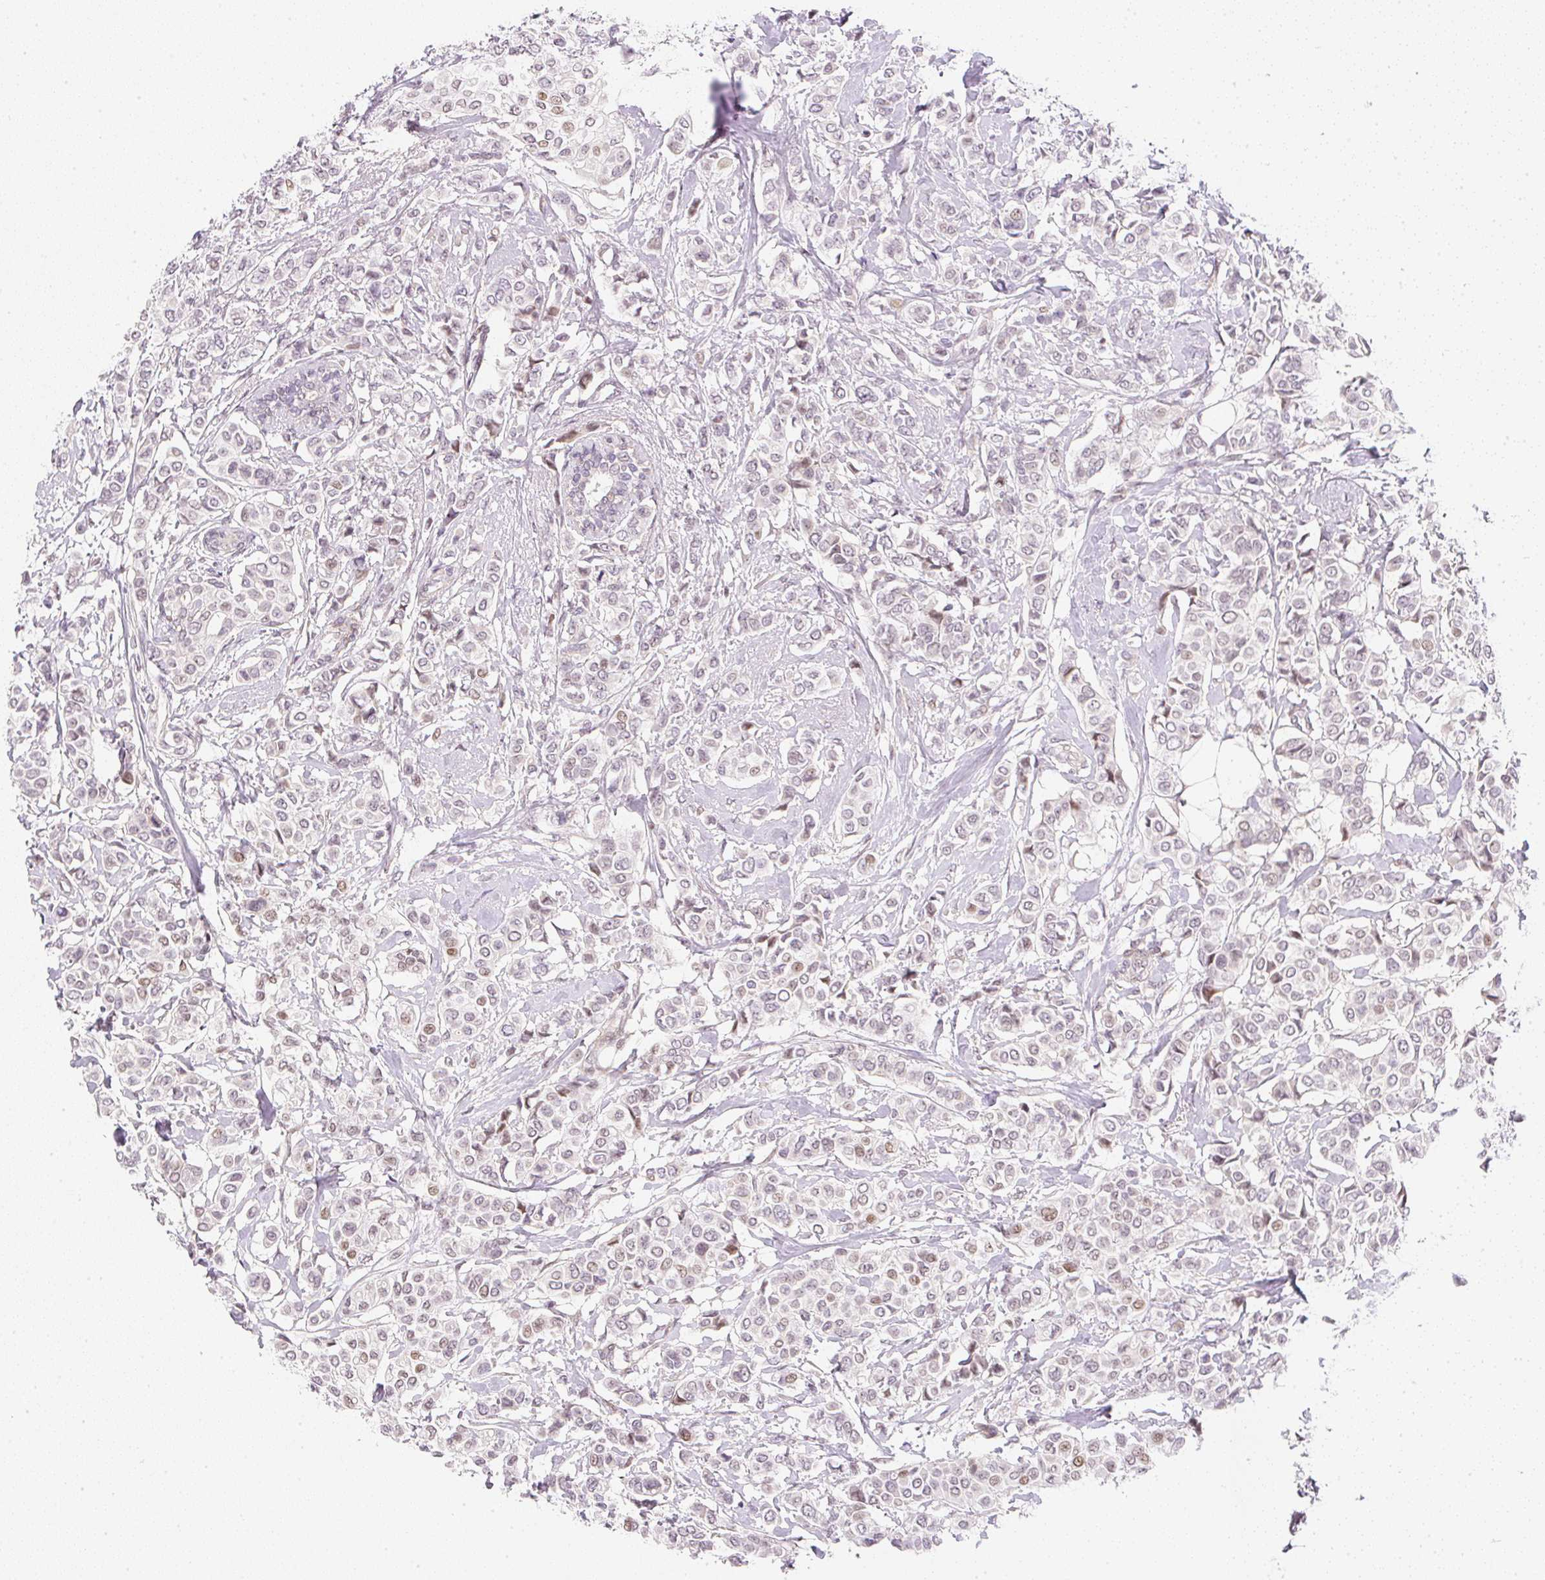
{"staining": {"intensity": "weak", "quantity": ">75%", "location": "nuclear"}, "tissue": "breast cancer", "cell_type": "Tumor cells", "image_type": "cancer", "snomed": [{"axis": "morphology", "description": "Lobular carcinoma"}, {"axis": "topography", "description": "Breast"}], "caption": "A brown stain shows weak nuclear expression of a protein in human breast cancer (lobular carcinoma) tumor cells.", "gene": "DPPA4", "patient": {"sex": "female", "age": 51}}